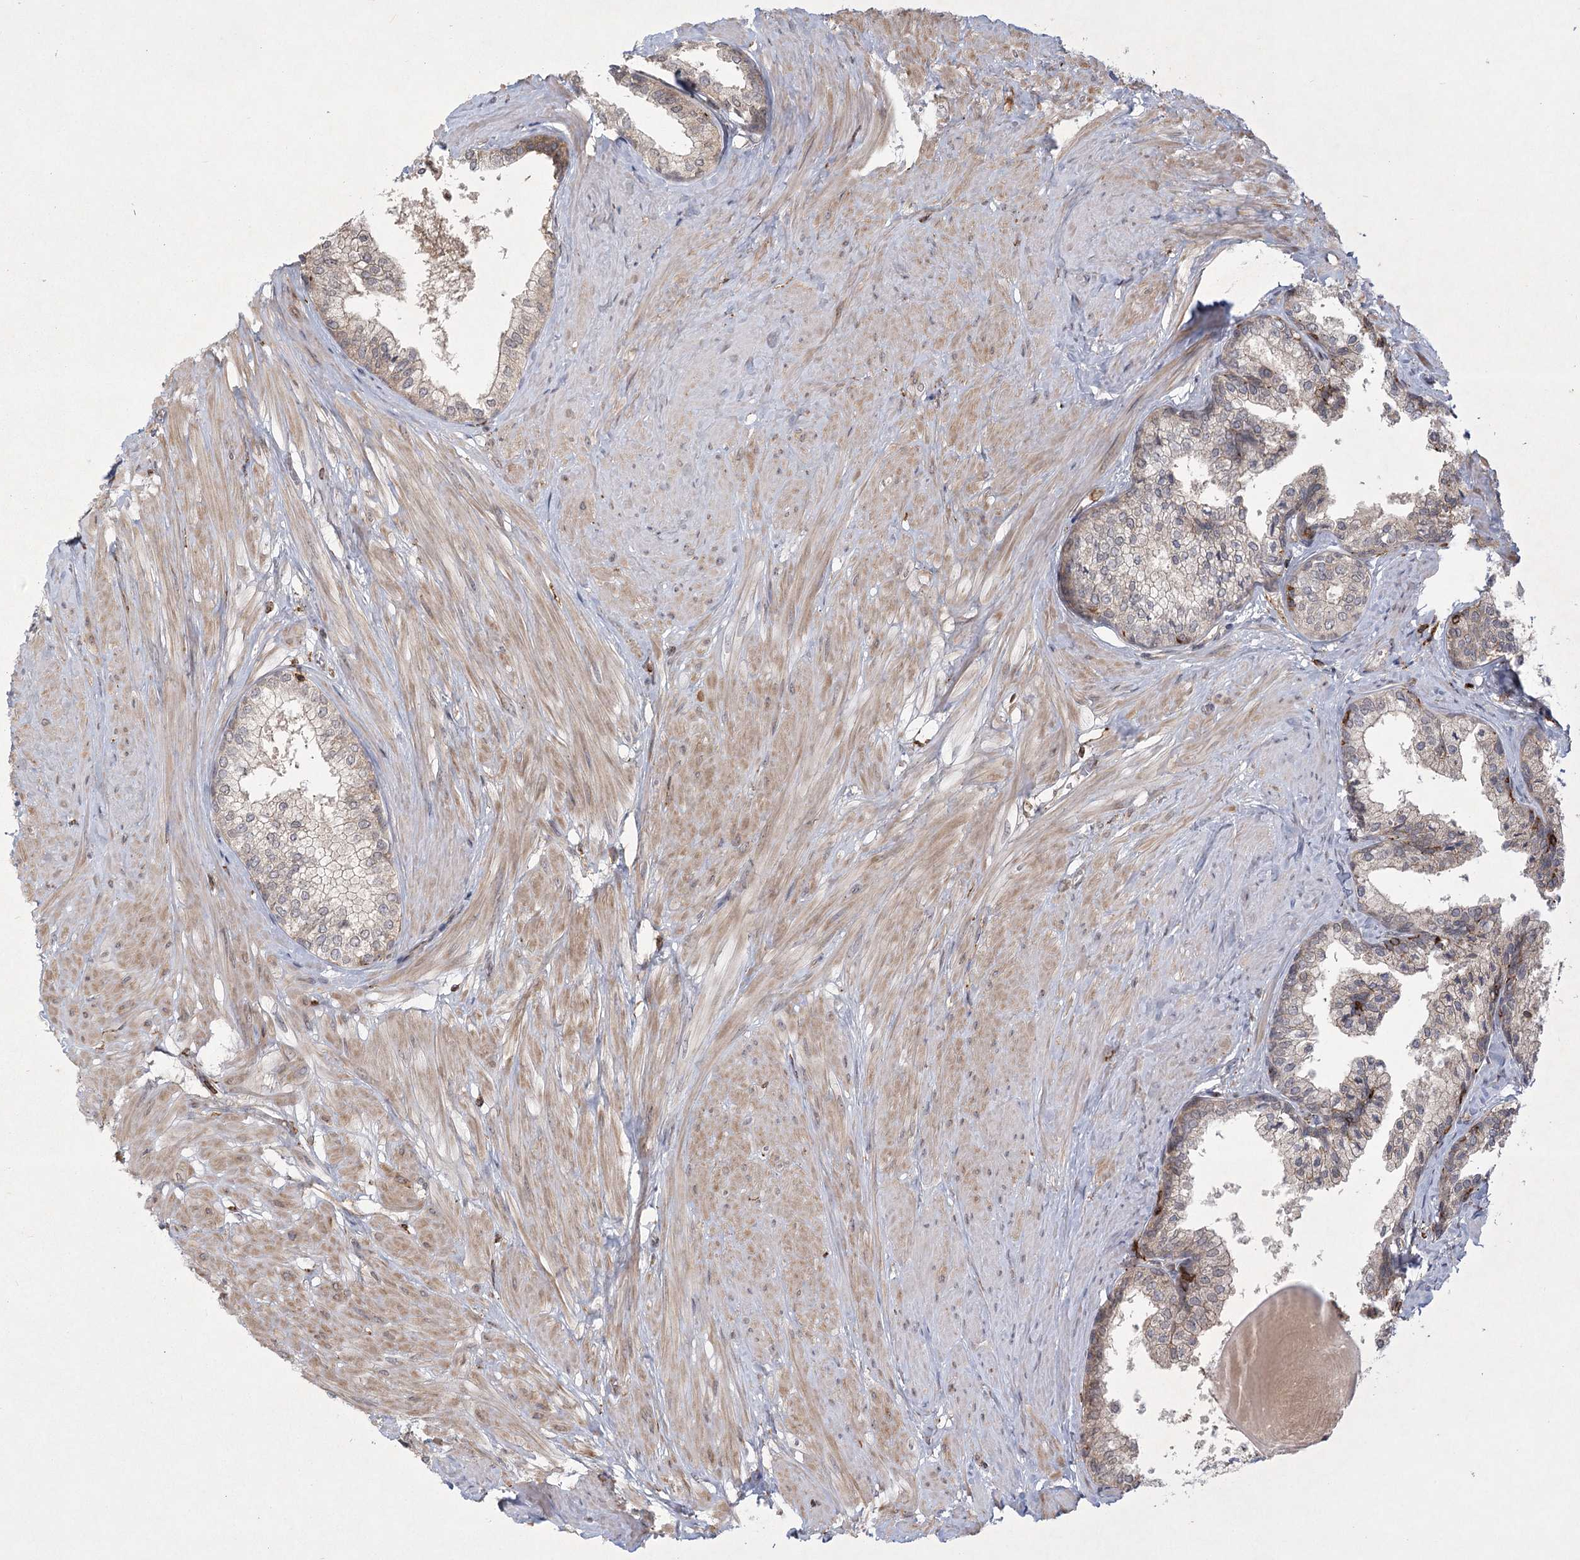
{"staining": {"intensity": "weak", "quantity": "<25%", "location": "cytoplasmic/membranous"}, "tissue": "prostate", "cell_type": "Glandular cells", "image_type": "normal", "snomed": [{"axis": "morphology", "description": "Normal tissue, NOS"}, {"axis": "topography", "description": "Prostate"}], "caption": "The immunohistochemistry (IHC) histopathology image has no significant positivity in glandular cells of prostate.", "gene": "MEPE", "patient": {"sex": "male", "age": 48}}